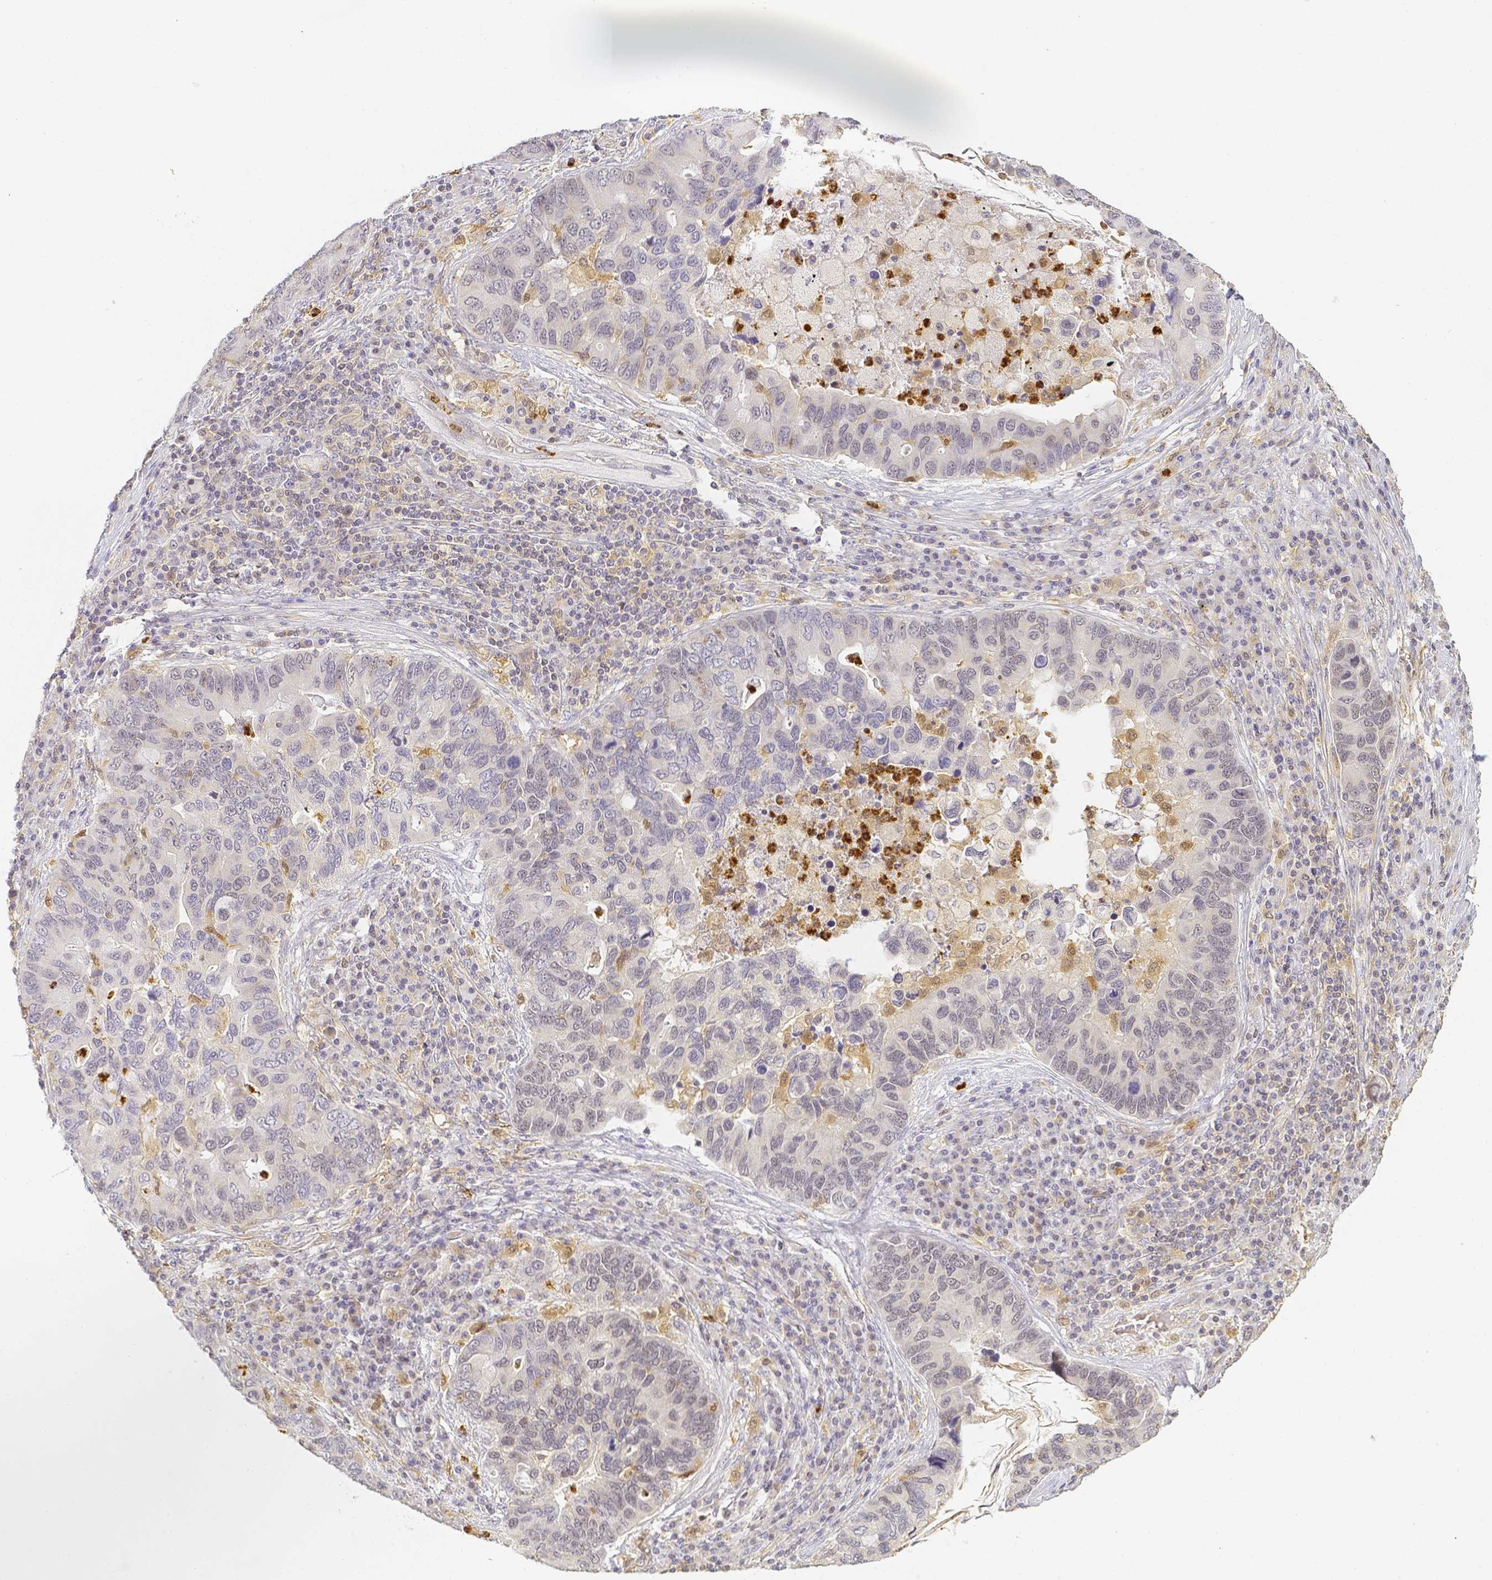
{"staining": {"intensity": "negative", "quantity": "none", "location": "none"}, "tissue": "lung cancer", "cell_type": "Tumor cells", "image_type": "cancer", "snomed": [{"axis": "morphology", "description": "Adenocarcinoma, NOS"}, {"axis": "morphology", "description": "Adenocarcinoma, metastatic, NOS"}, {"axis": "topography", "description": "Lymph node"}, {"axis": "topography", "description": "Lung"}], "caption": "Lung metastatic adenocarcinoma stained for a protein using IHC demonstrates no expression tumor cells.", "gene": "KCNH1", "patient": {"sex": "female", "age": 54}}